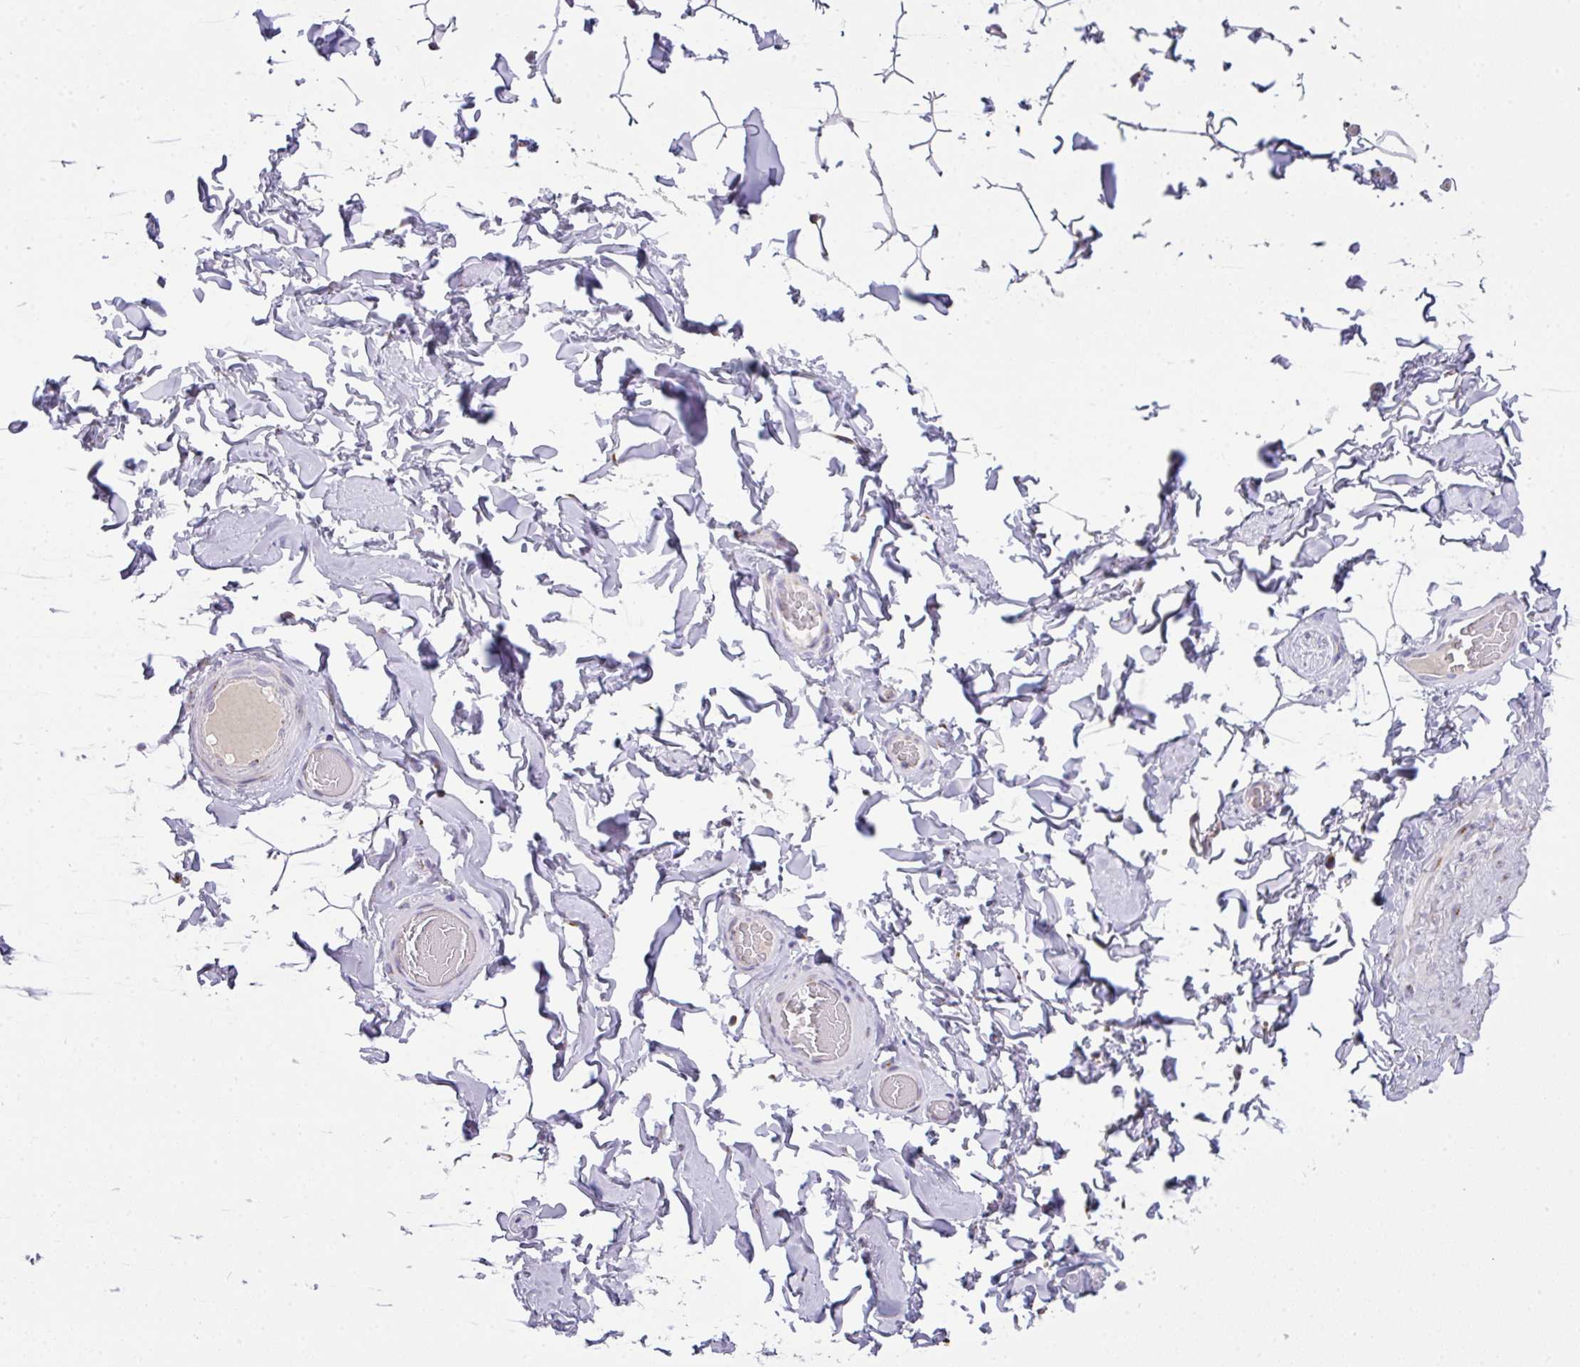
{"staining": {"intensity": "negative", "quantity": "none", "location": "none"}, "tissue": "adipose tissue", "cell_type": "Adipocytes", "image_type": "normal", "snomed": [{"axis": "morphology", "description": "Normal tissue, NOS"}, {"axis": "topography", "description": "Soft tissue"}, {"axis": "topography", "description": "Adipose tissue"}, {"axis": "topography", "description": "Vascular tissue"}, {"axis": "topography", "description": "Peripheral nerve tissue"}], "caption": "Human adipose tissue stained for a protein using immunohistochemistry (IHC) displays no expression in adipocytes.", "gene": "VTI1A", "patient": {"sex": "male", "age": 46}}